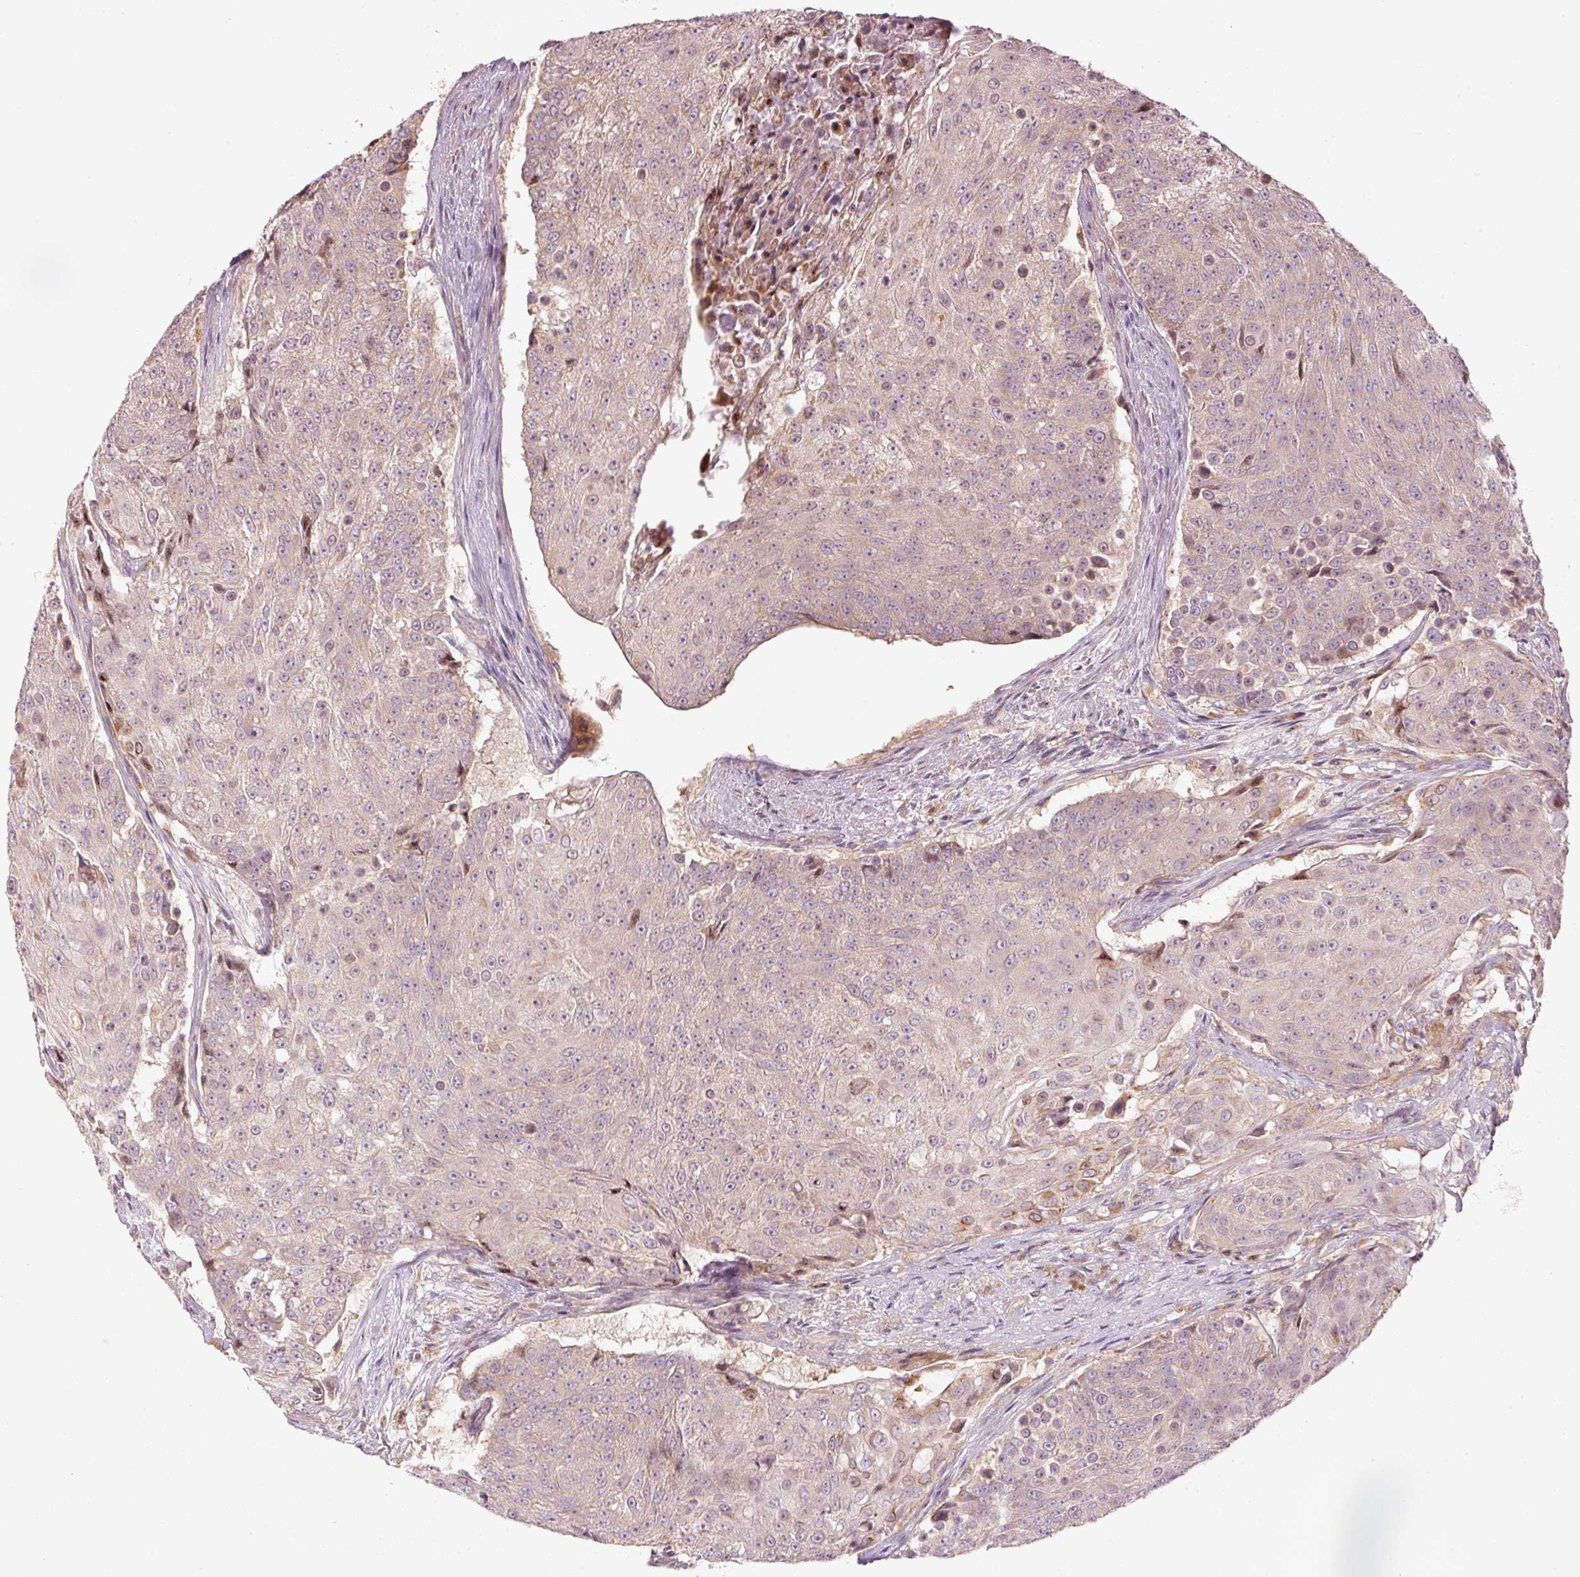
{"staining": {"intensity": "moderate", "quantity": "<25%", "location": "cytoplasmic/membranous"}, "tissue": "urothelial cancer", "cell_type": "Tumor cells", "image_type": "cancer", "snomed": [{"axis": "morphology", "description": "Urothelial carcinoma, High grade"}, {"axis": "topography", "description": "Urinary bladder"}], "caption": "Moderate cytoplasmic/membranous protein positivity is appreciated in about <25% of tumor cells in urothelial cancer. The protein of interest is stained brown, and the nuclei are stained in blue (DAB (3,3'-diaminobenzidine) IHC with brightfield microscopy, high magnification).", "gene": "MAP10", "patient": {"sex": "female", "age": 63}}